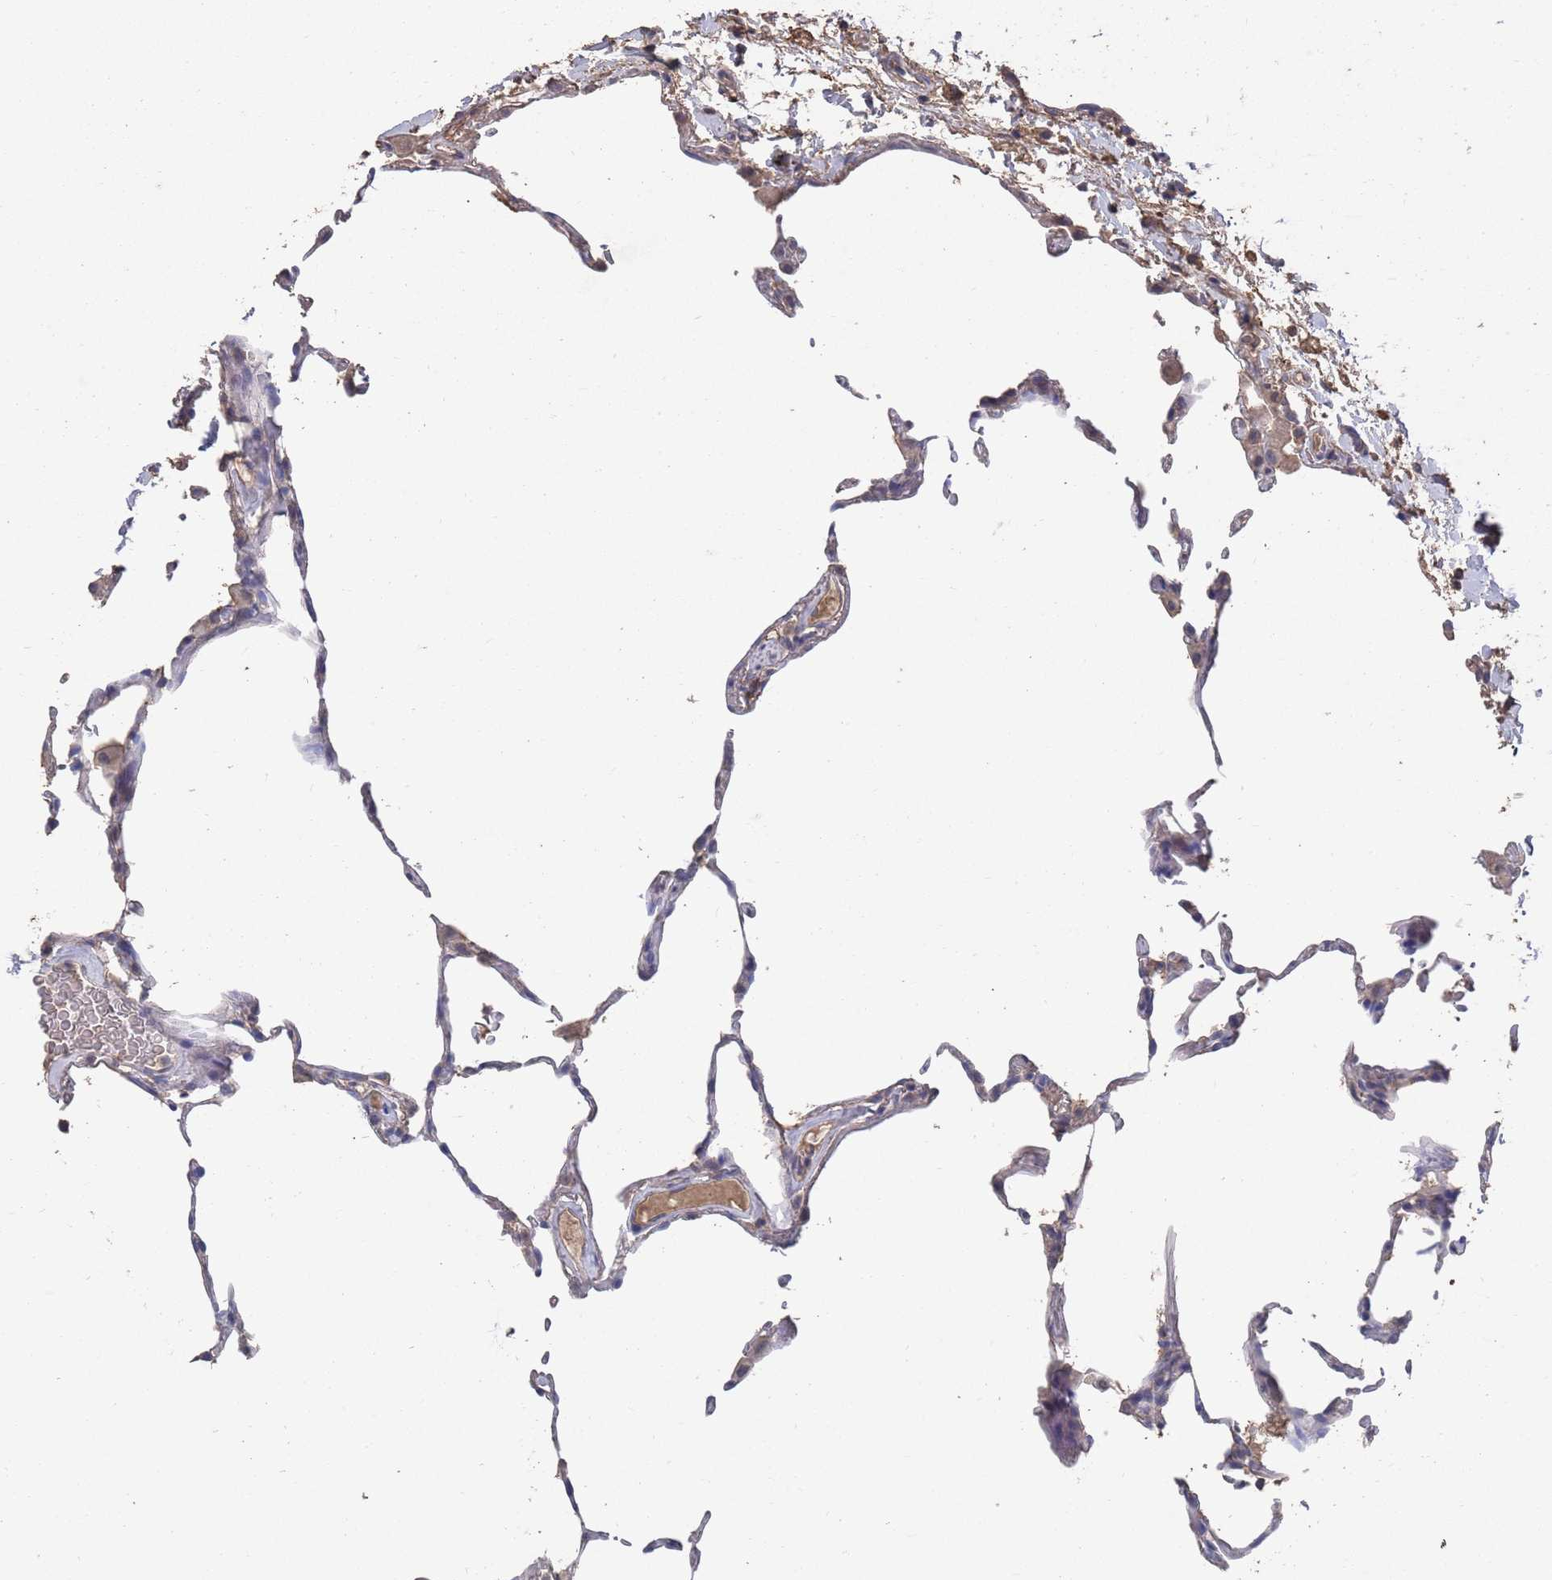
{"staining": {"intensity": "negative", "quantity": "none", "location": "none"}, "tissue": "lung", "cell_type": "Alveolar cells", "image_type": "normal", "snomed": [{"axis": "morphology", "description": "Normal tissue, NOS"}, {"axis": "topography", "description": "Lung"}], "caption": "The histopathology image reveals no staining of alveolar cells in unremarkable lung.", "gene": "BTBD18", "patient": {"sex": "female", "age": 57}}